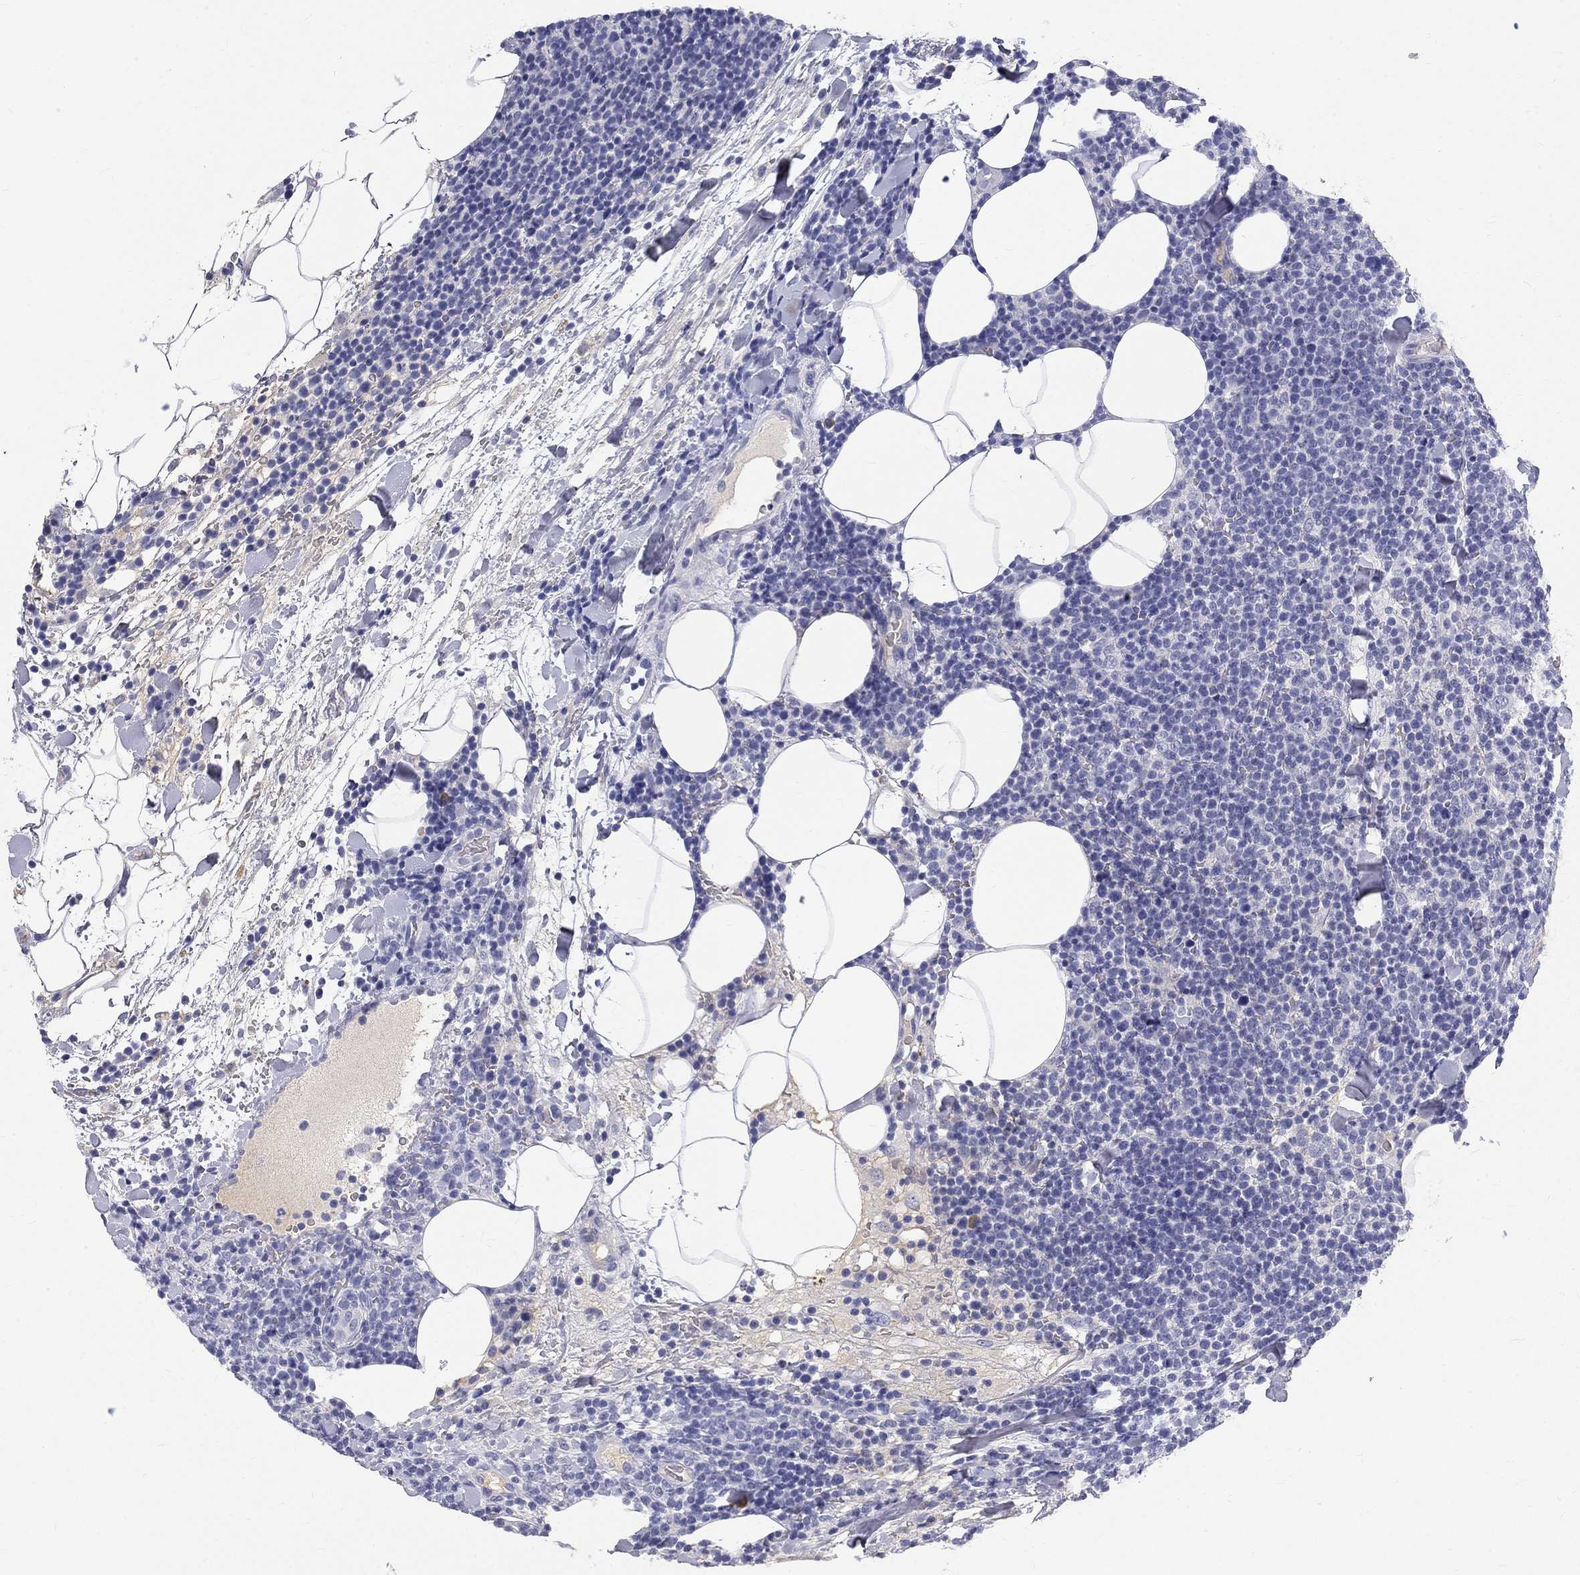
{"staining": {"intensity": "negative", "quantity": "none", "location": "none"}, "tissue": "lymphoma", "cell_type": "Tumor cells", "image_type": "cancer", "snomed": [{"axis": "morphology", "description": "Malignant lymphoma, non-Hodgkin's type, High grade"}, {"axis": "topography", "description": "Lymph node"}], "caption": "This is an immunohistochemistry image of lymphoma. There is no expression in tumor cells.", "gene": "PHOX2B", "patient": {"sex": "male", "age": 61}}